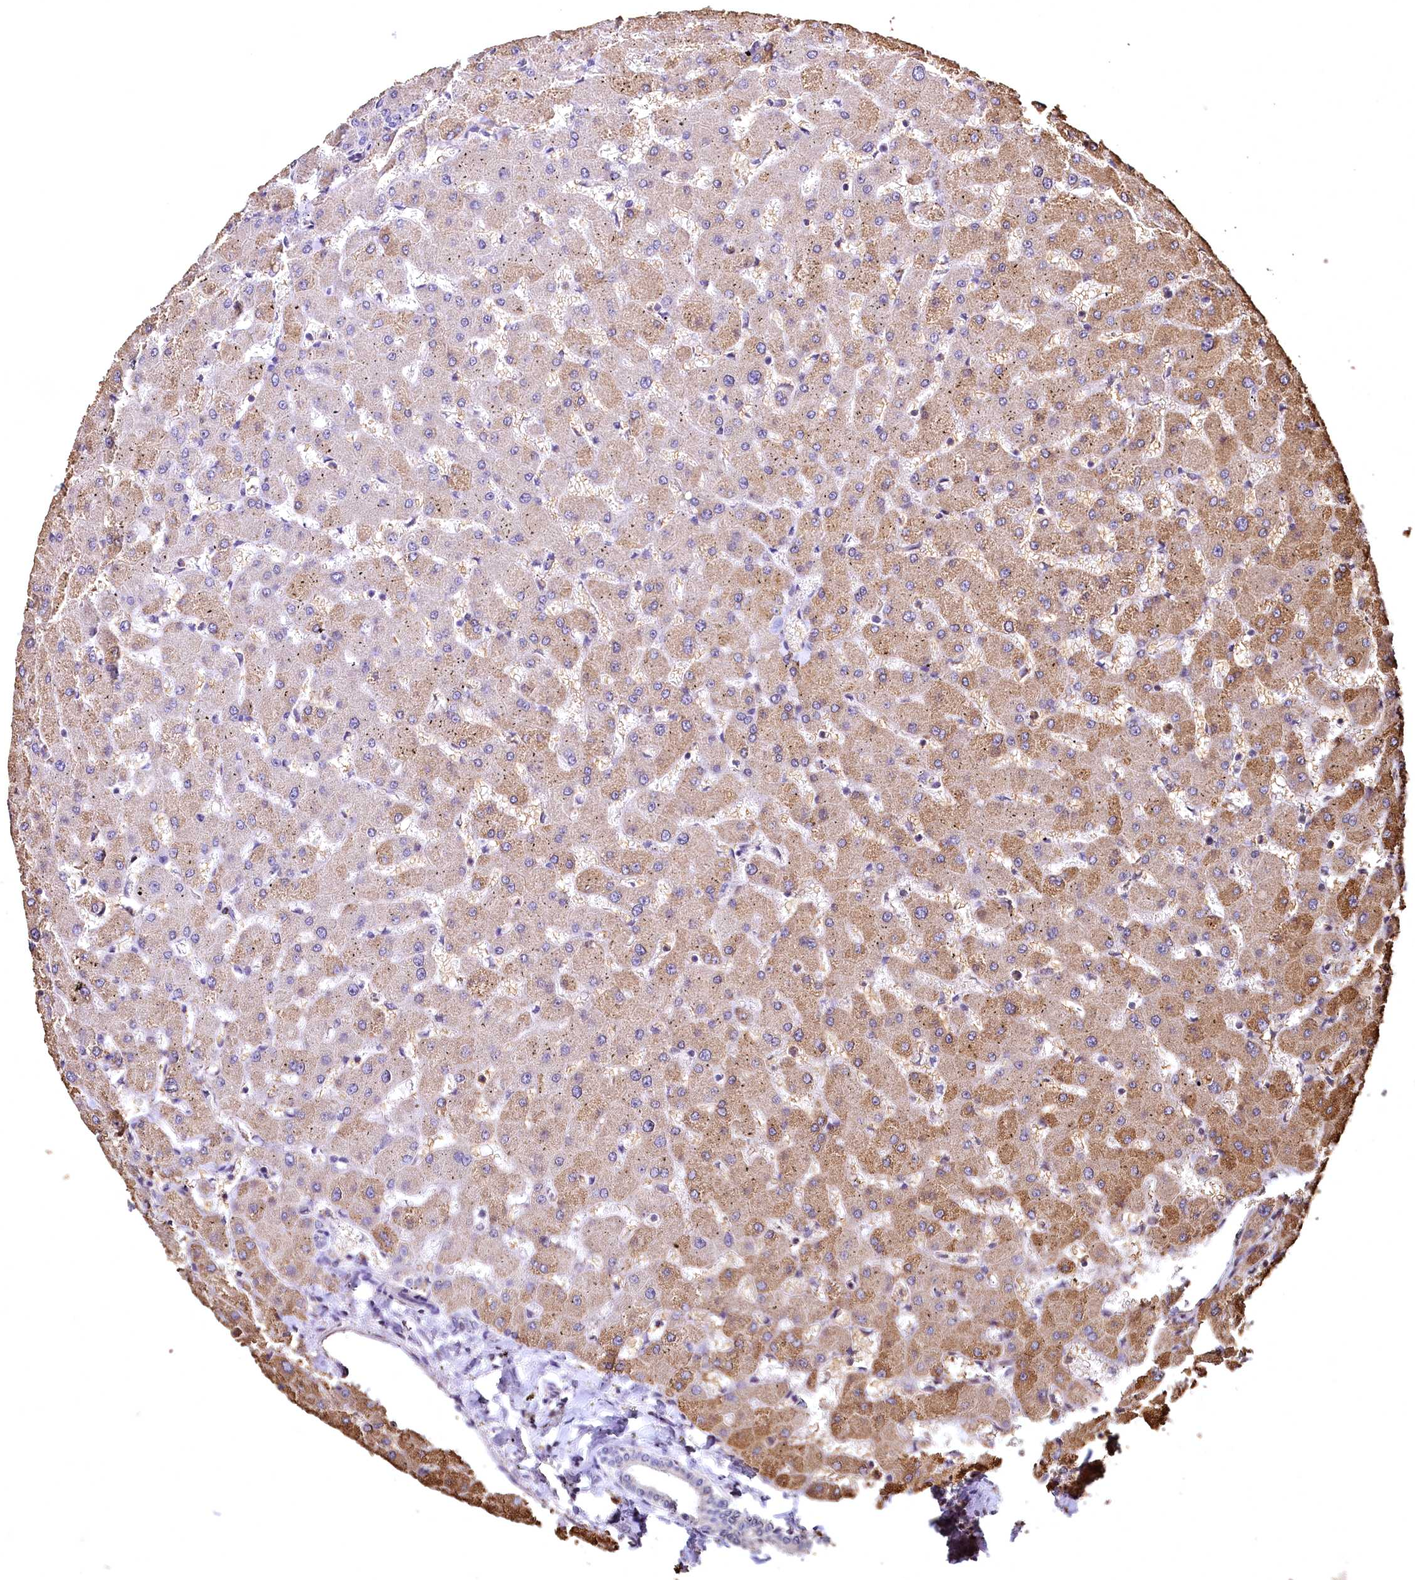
{"staining": {"intensity": "negative", "quantity": "none", "location": "none"}, "tissue": "liver", "cell_type": "Cholangiocytes", "image_type": "normal", "snomed": [{"axis": "morphology", "description": "Normal tissue, NOS"}, {"axis": "topography", "description": "Liver"}], "caption": "The micrograph demonstrates no significant positivity in cholangiocytes of liver. (Brightfield microscopy of DAB immunohistochemistry at high magnification).", "gene": "SPTA1", "patient": {"sex": "female", "age": 63}}